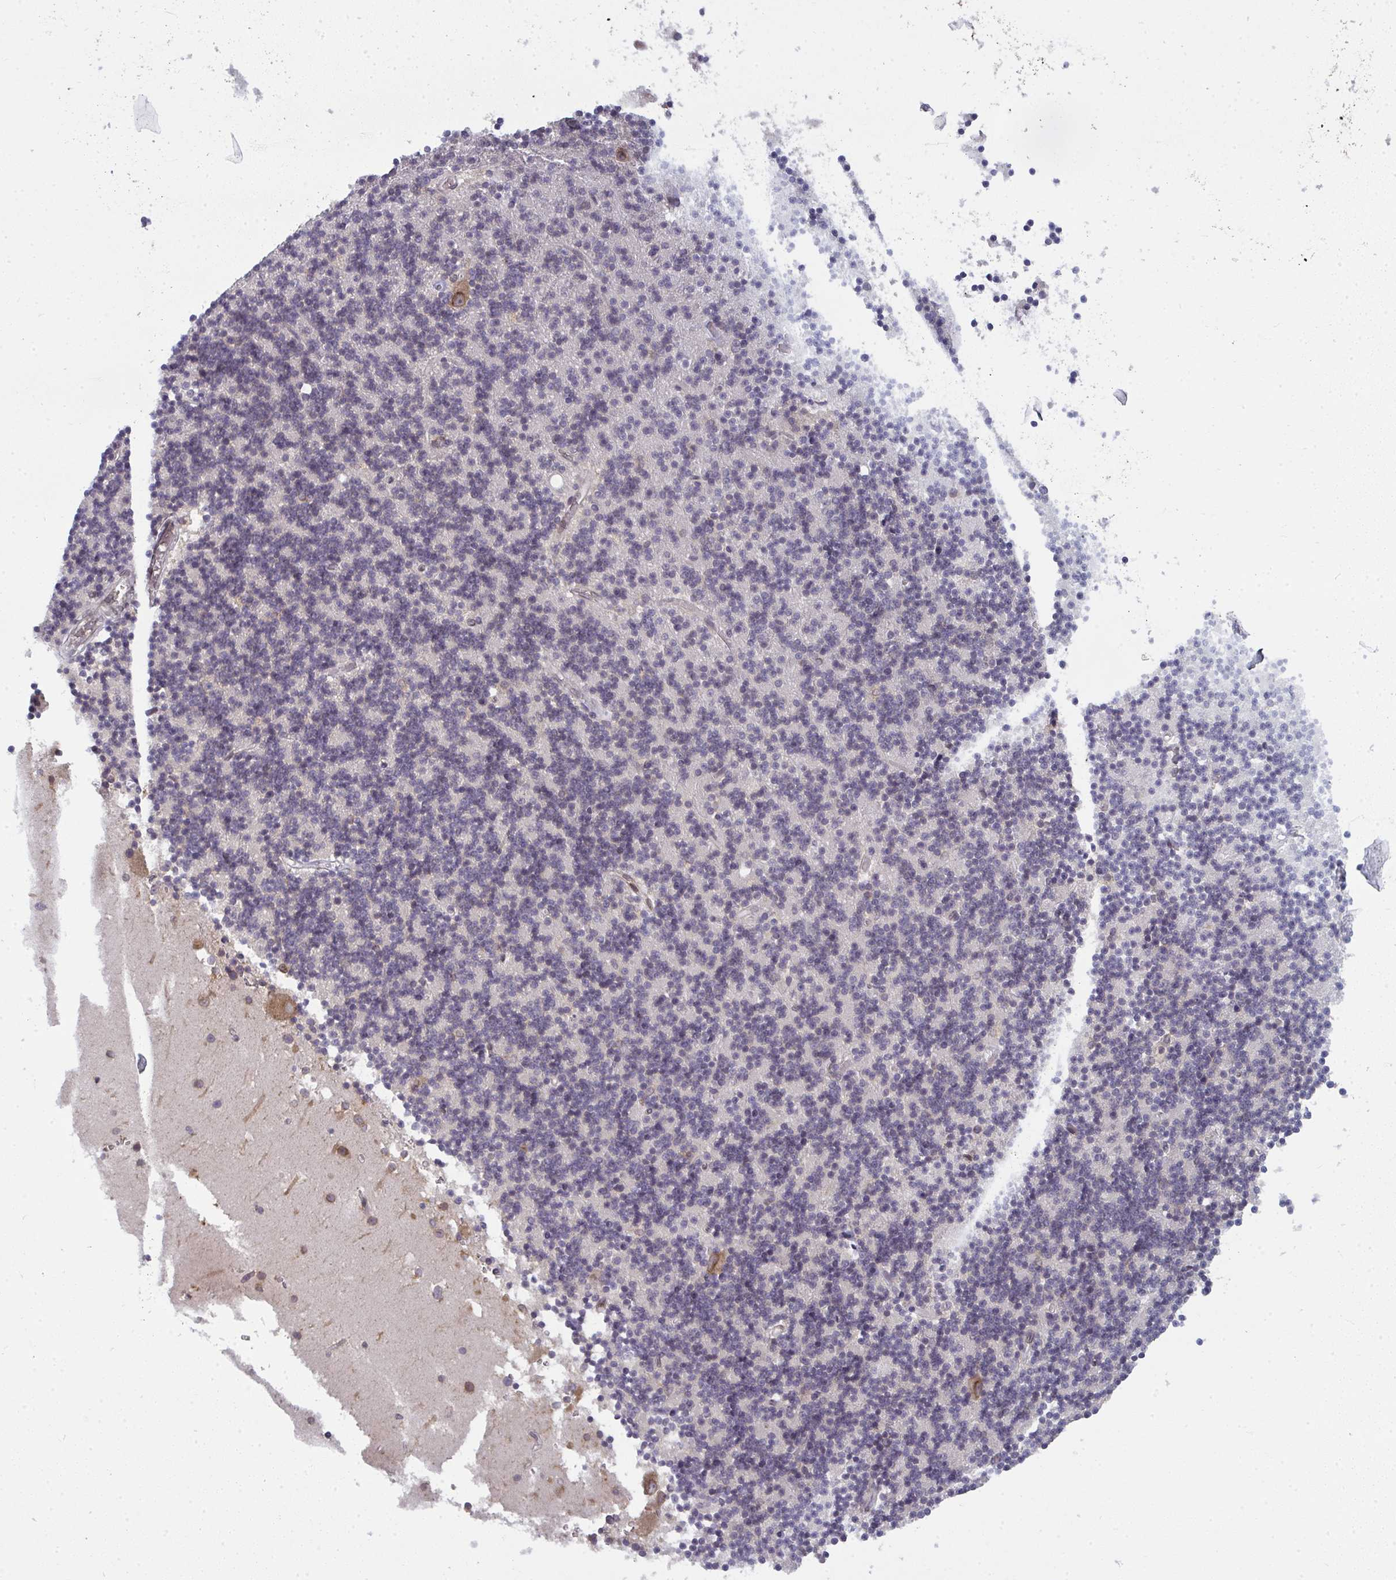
{"staining": {"intensity": "weak", "quantity": "<25%", "location": "cytoplasmic/membranous"}, "tissue": "cerebellum", "cell_type": "Cells in granular layer", "image_type": "normal", "snomed": [{"axis": "morphology", "description": "Normal tissue, NOS"}, {"axis": "topography", "description": "Cerebellum"}], "caption": "IHC histopathology image of unremarkable human cerebellum stained for a protein (brown), which shows no expression in cells in granular layer. (Stains: DAB IHC with hematoxylin counter stain, Microscopy: brightfield microscopy at high magnification).", "gene": "LYSMD4", "patient": {"sex": "male", "age": 54}}